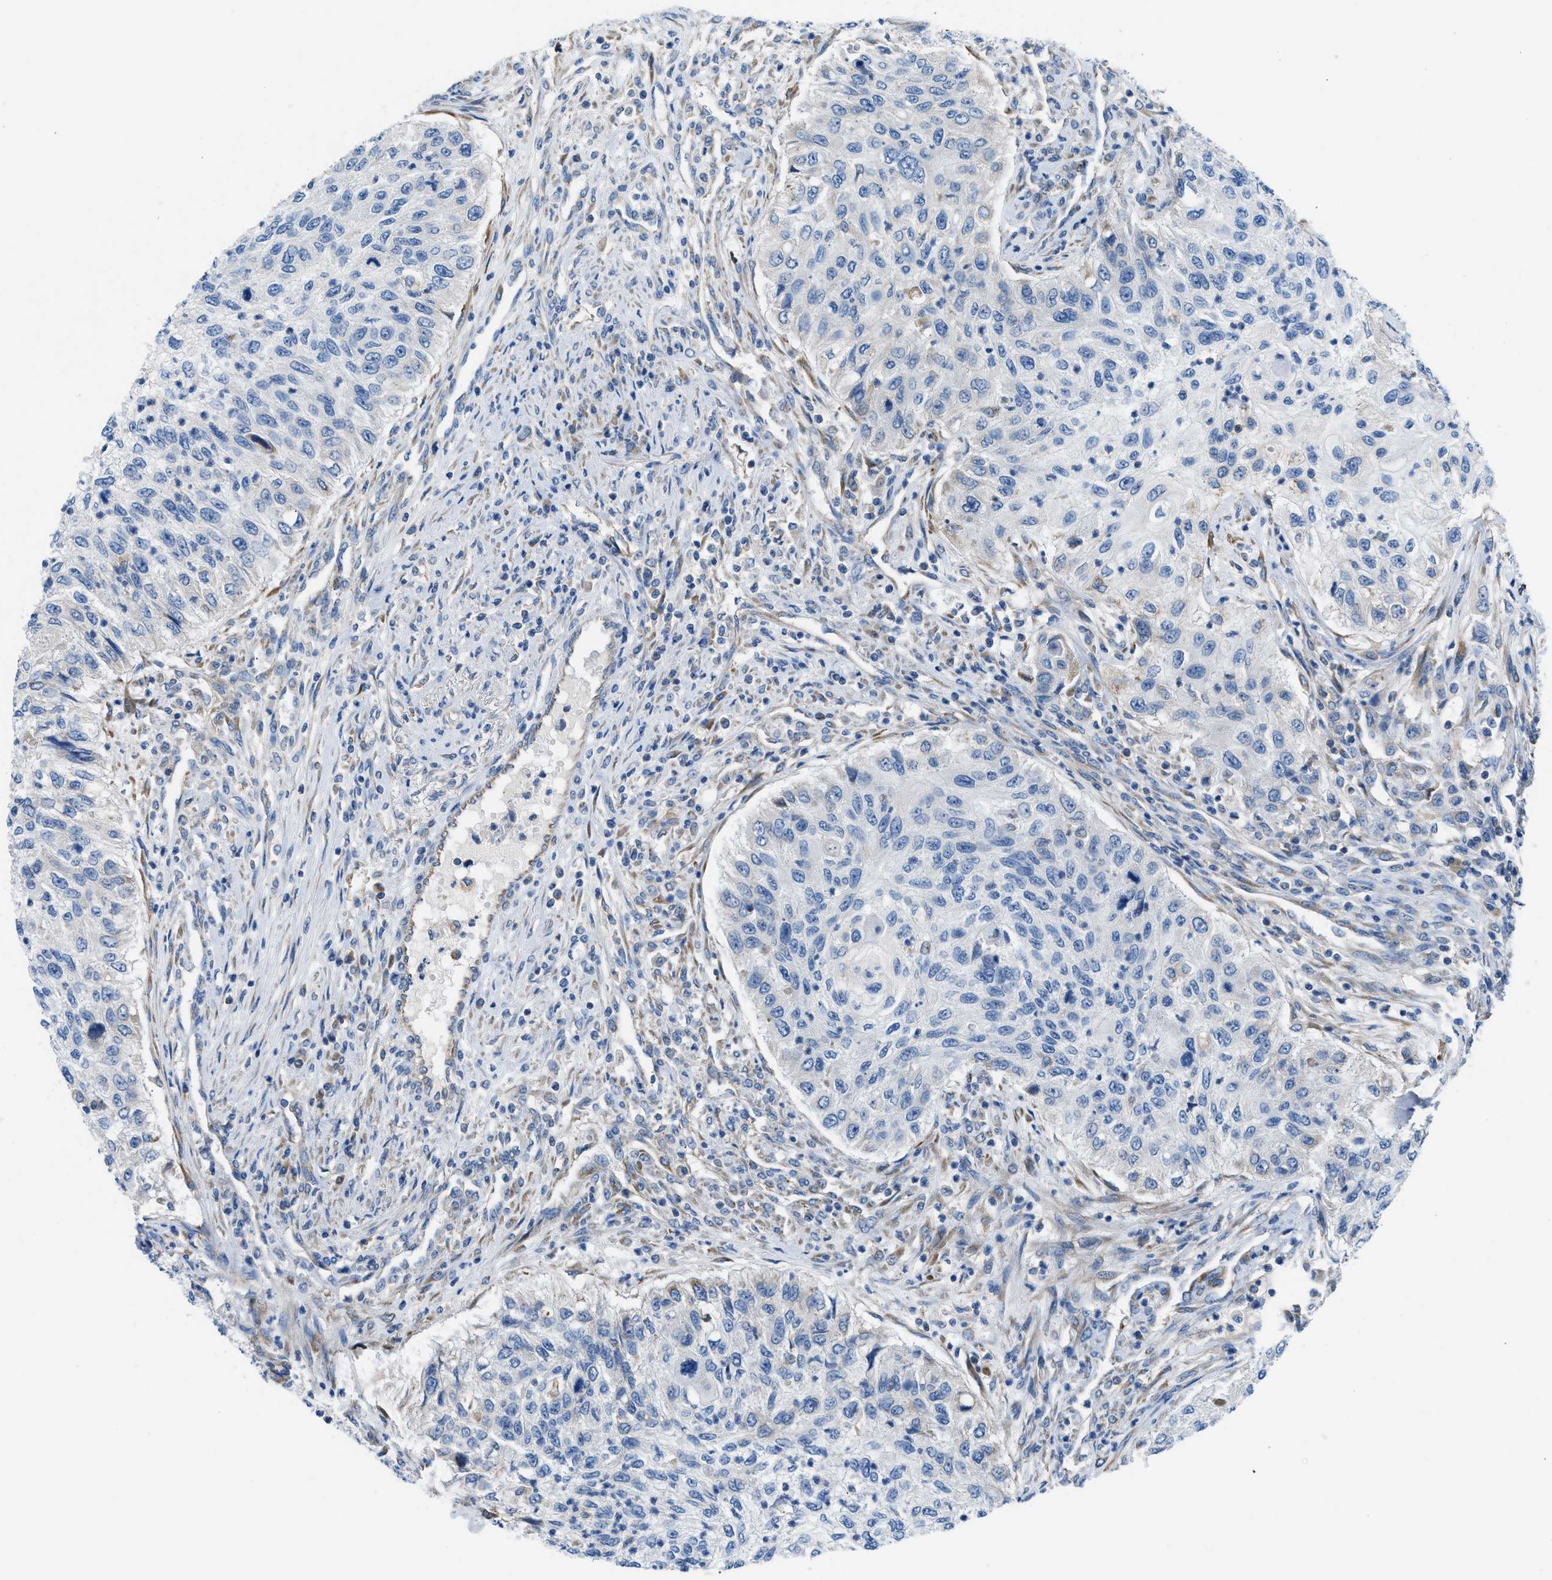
{"staining": {"intensity": "negative", "quantity": "none", "location": "none"}, "tissue": "urothelial cancer", "cell_type": "Tumor cells", "image_type": "cancer", "snomed": [{"axis": "morphology", "description": "Urothelial carcinoma, High grade"}, {"axis": "topography", "description": "Urinary bladder"}], "caption": "An IHC image of urothelial carcinoma (high-grade) is shown. There is no staining in tumor cells of urothelial carcinoma (high-grade).", "gene": "BNC2", "patient": {"sex": "female", "age": 60}}